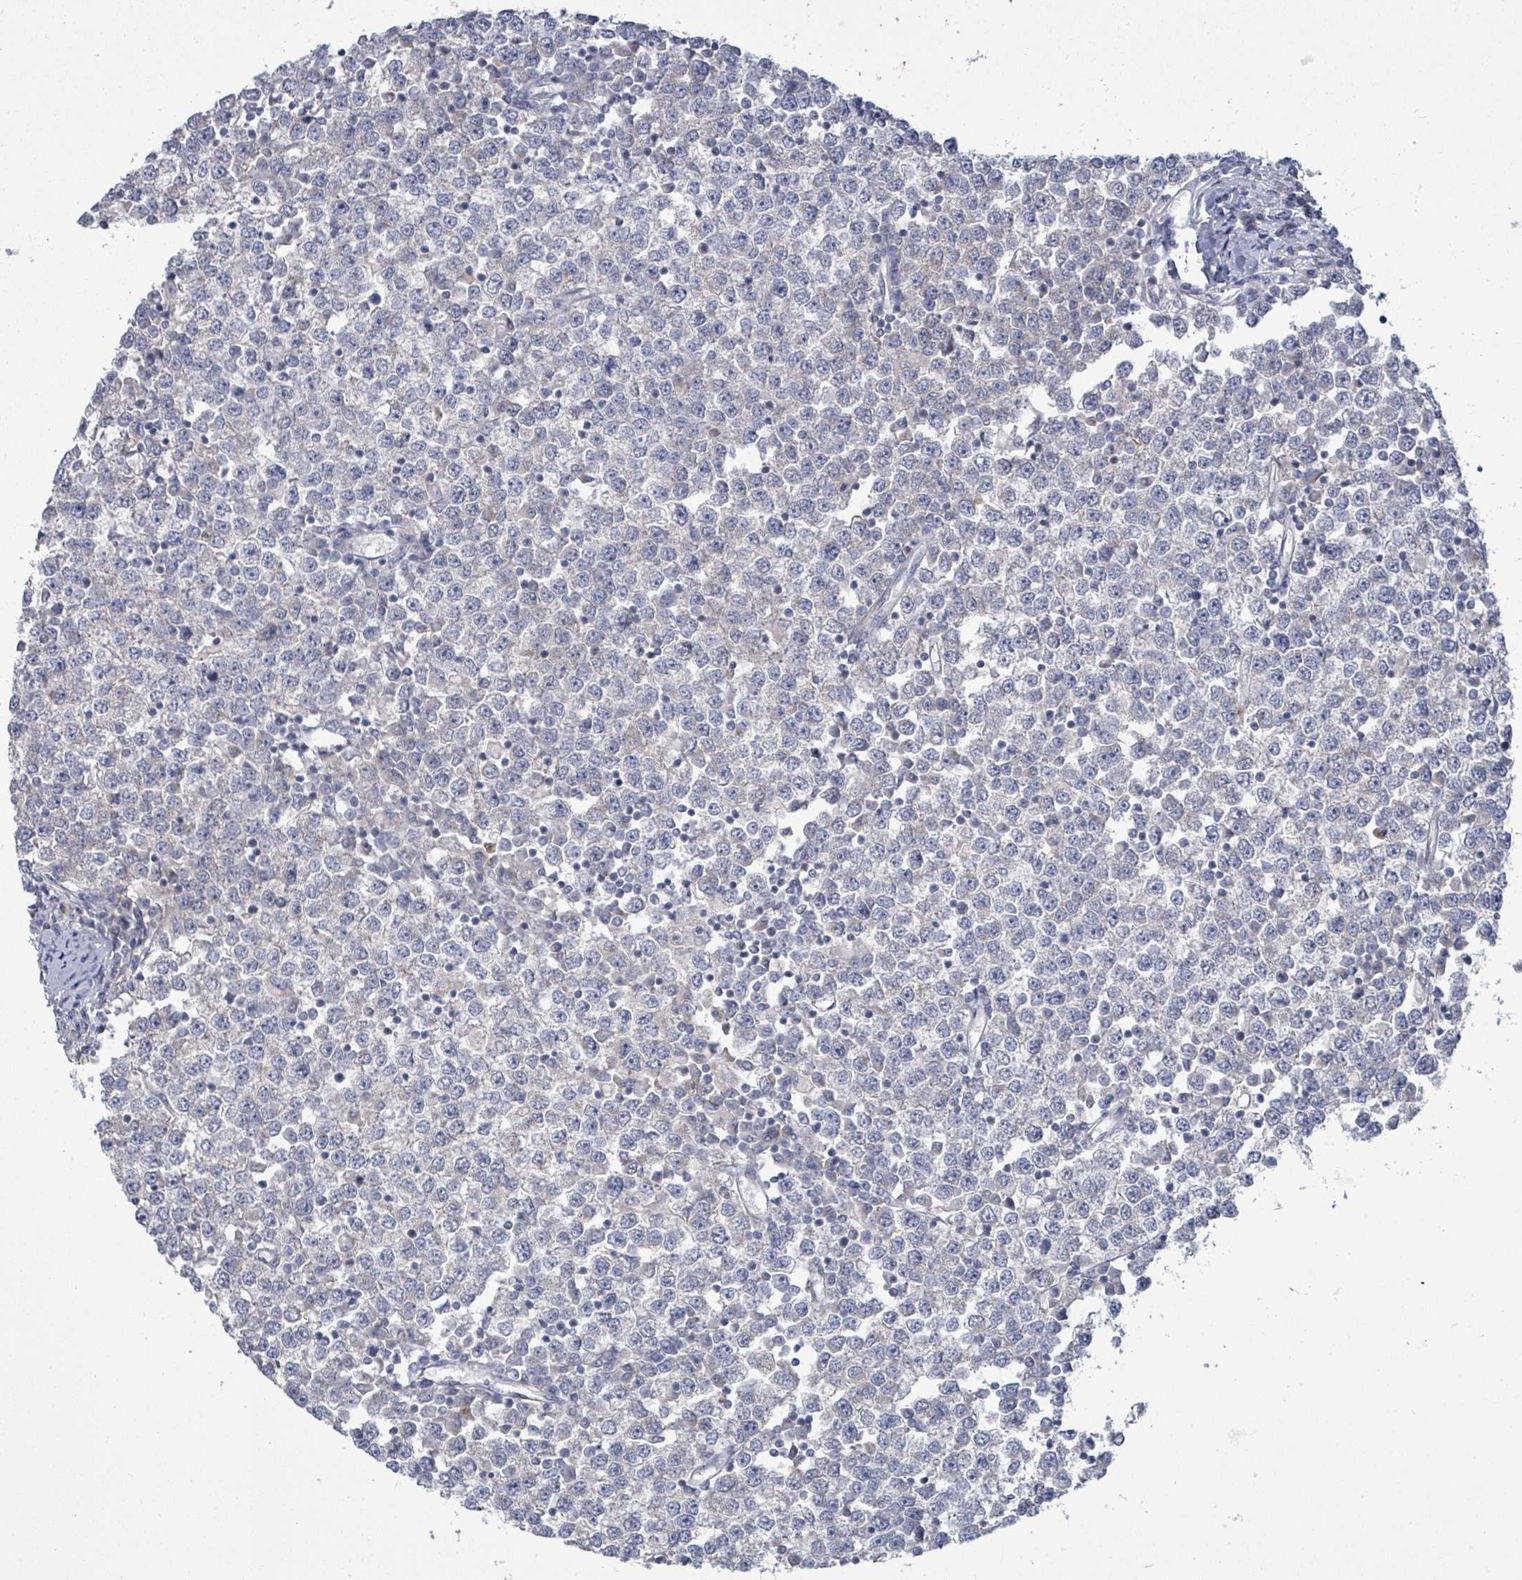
{"staining": {"intensity": "negative", "quantity": "none", "location": "none"}, "tissue": "testis cancer", "cell_type": "Tumor cells", "image_type": "cancer", "snomed": [{"axis": "morphology", "description": "Seminoma, NOS"}, {"axis": "topography", "description": "Testis"}], "caption": "The photomicrograph reveals no significant staining in tumor cells of testis cancer. Brightfield microscopy of immunohistochemistry stained with DAB (brown) and hematoxylin (blue), captured at high magnification.", "gene": "ZFPM1", "patient": {"sex": "male", "age": 65}}